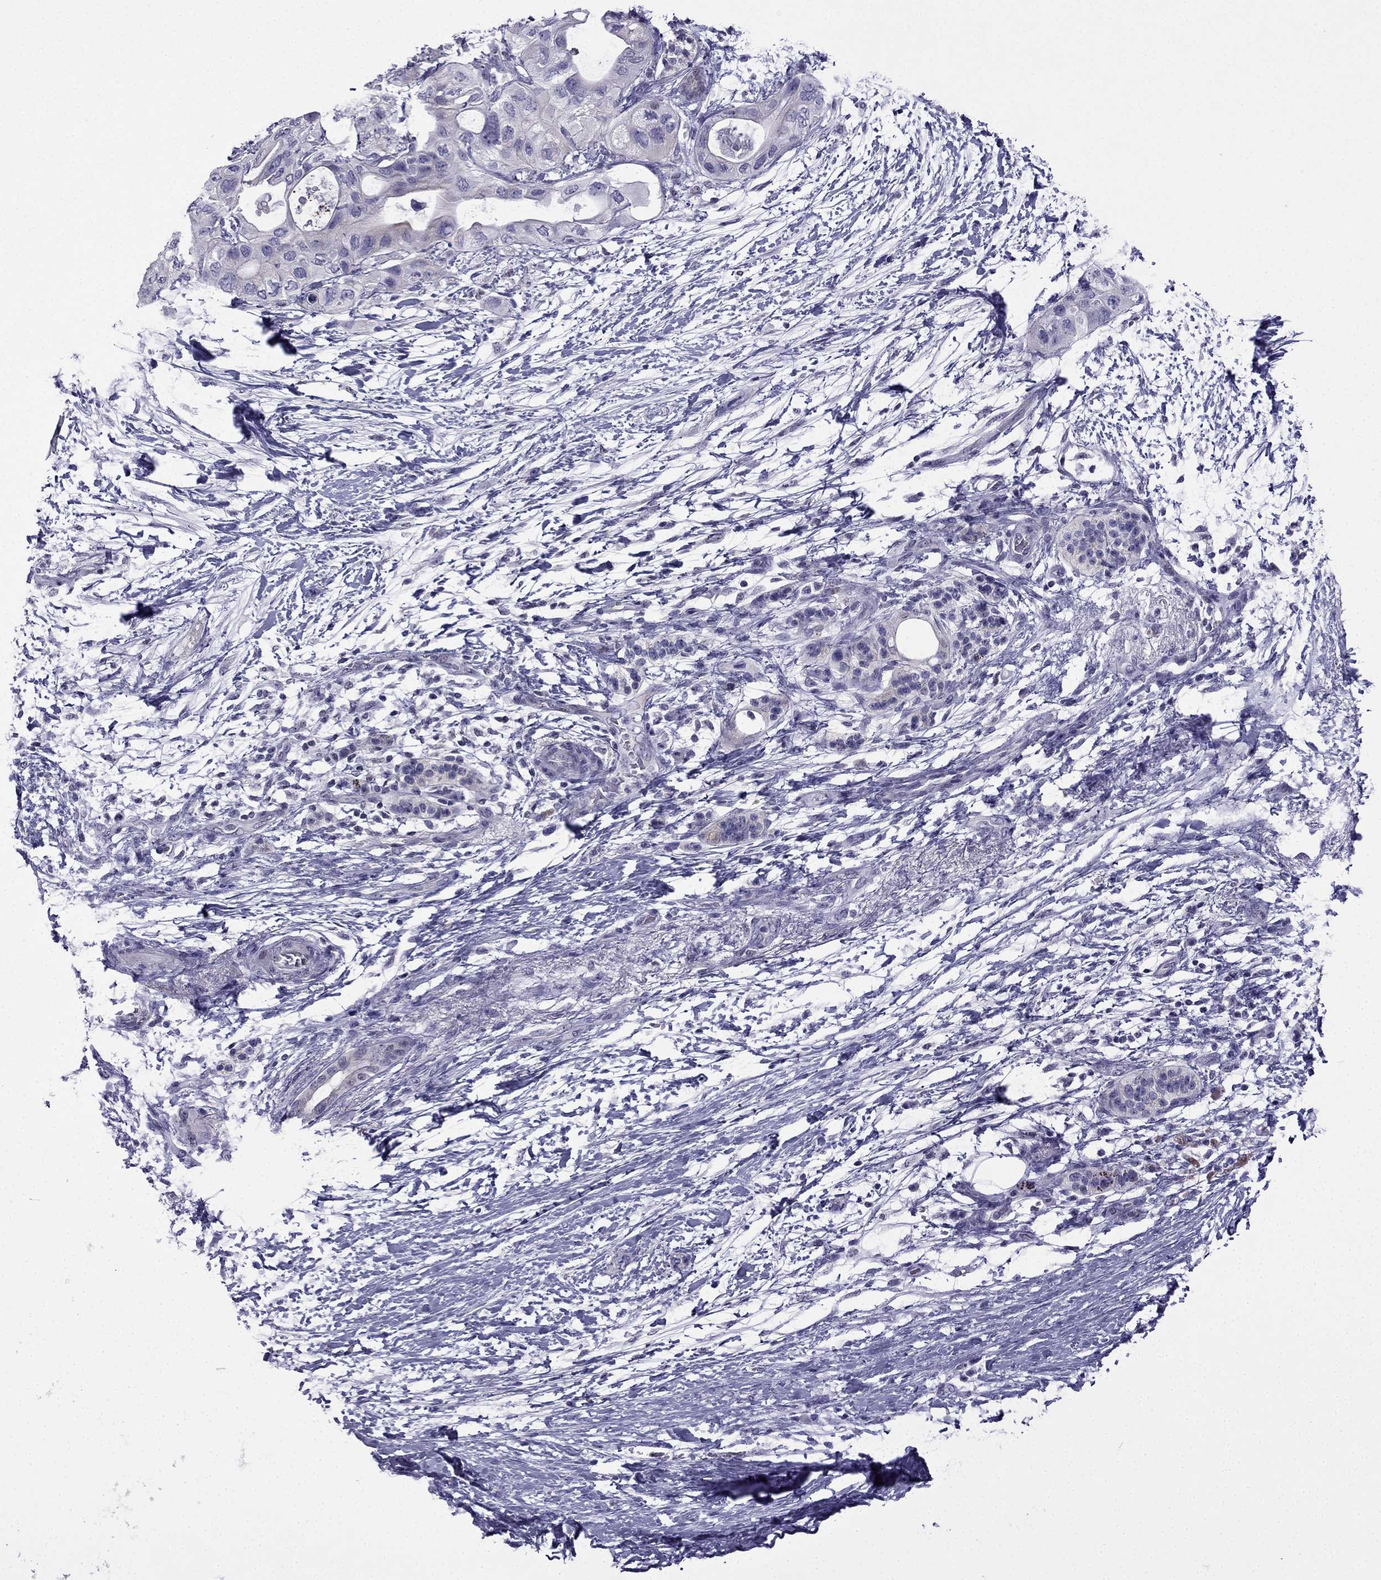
{"staining": {"intensity": "negative", "quantity": "none", "location": "none"}, "tissue": "pancreatic cancer", "cell_type": "Tumor cells", "image_type": "cancer", "snomed": [{"axis": "morphology", "description": "Adenocarcinoma, NOS"}, {"axis": "topography", "description": "Pancreas"}], "caption": "High magnification brightfield microscopy of pancreatic cancer (adenocarcinoma) stained with DAB (3,3'-diaminobenzidine) (brown) and counterstained with hematoxylin (blue): tumor cells show no significant positivity.", "gene": "POM121L12", "patient": {"sex": "female", "age": 72}}